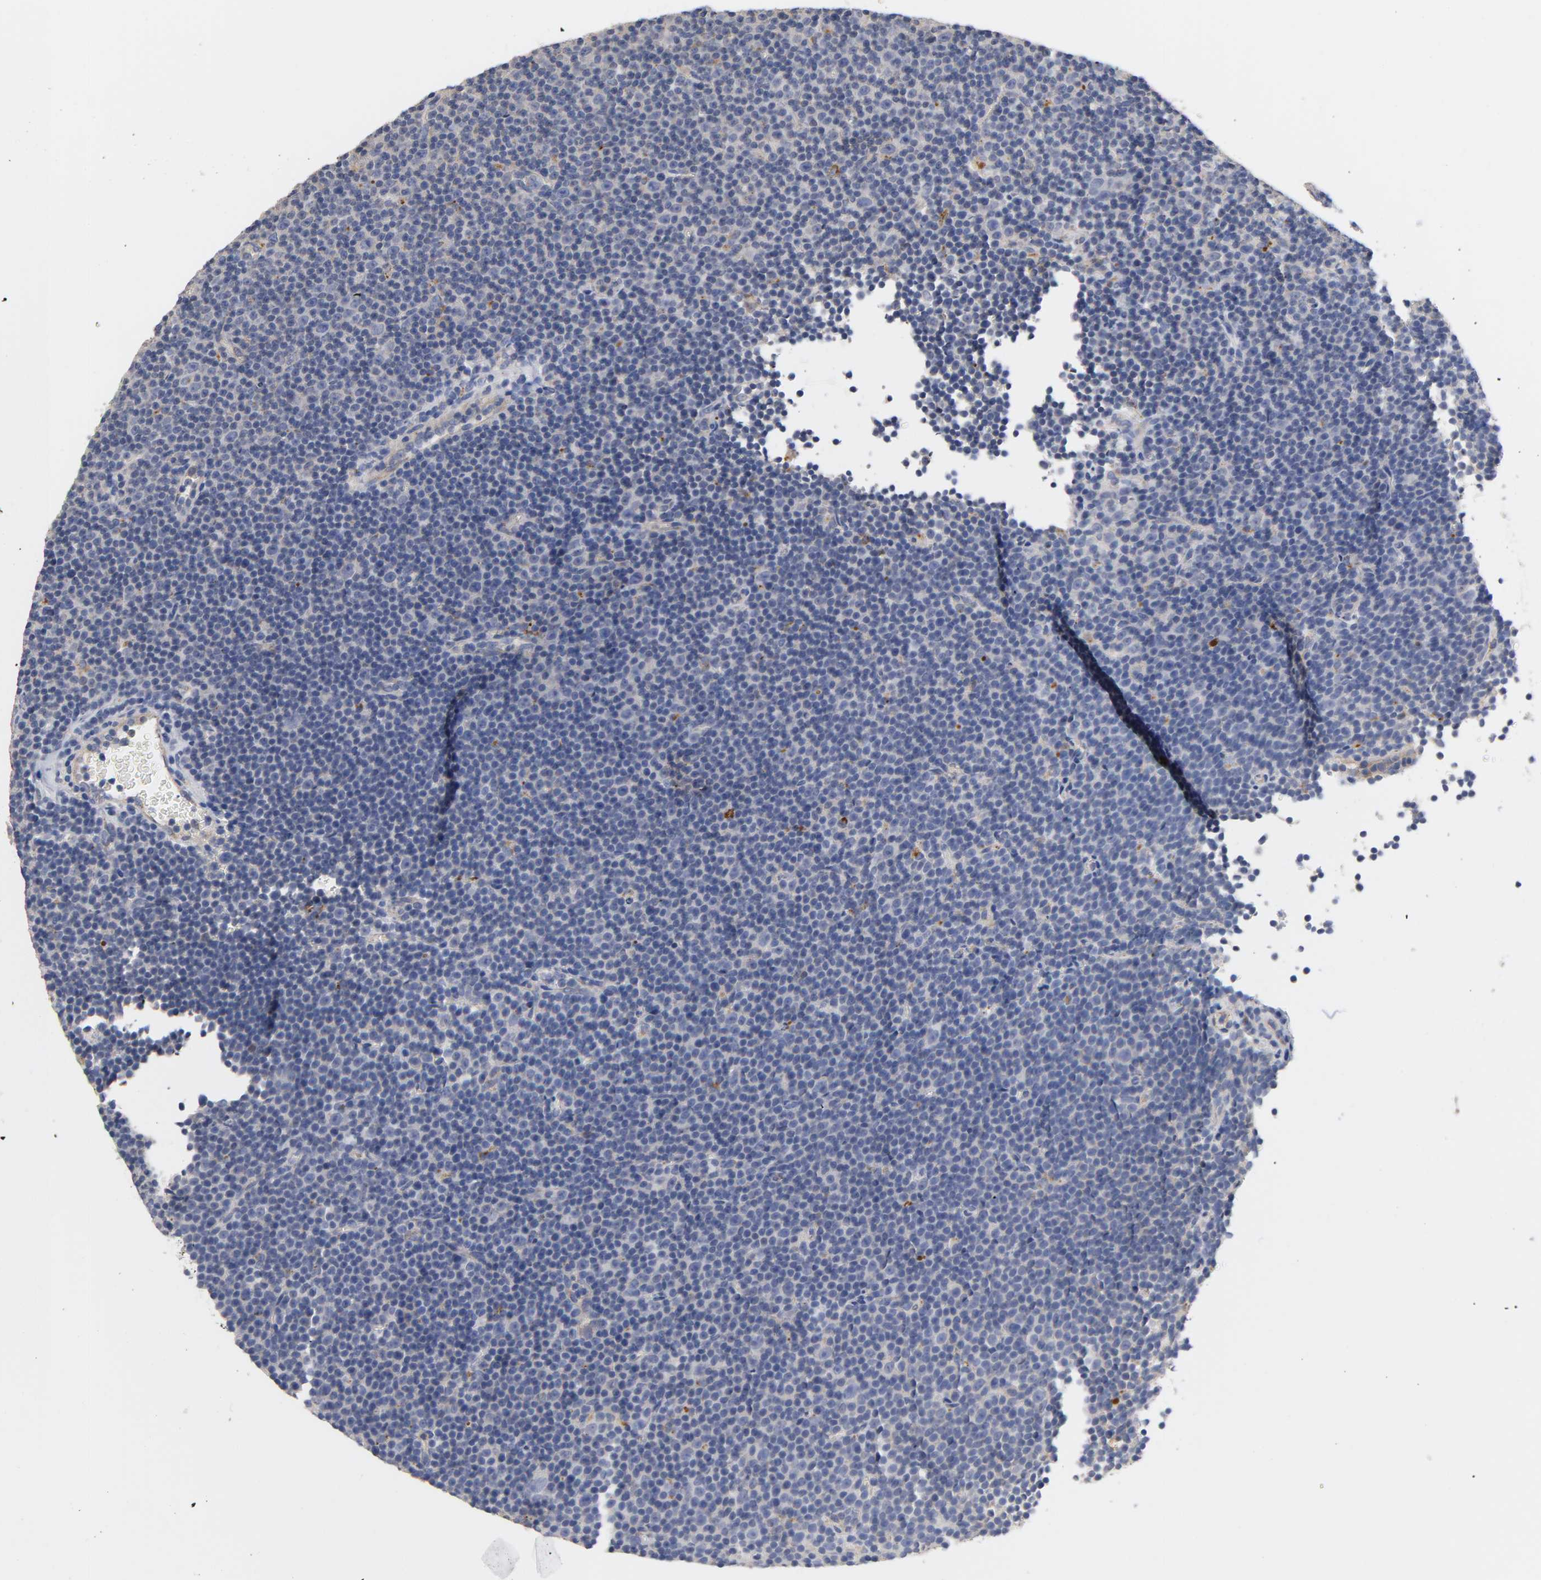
{"staining": {"intensity": "negative", "quantity": "none", "location": "none"}, "tissue": "lymphoma", "cell_type": "Tumor cells", "image_type": "cancer", "snomed": [{"axis": "morphology", "description": "Malignant lymphoma, non-Hodgkin's type, Low grade"}, {"axis": "topography", "description": "Lymph node"}], "caption": "Lymphoma stained for a protein using immunohistochemistry exhibits no positivity tumor cells.", "gene": "SEMA5A", "patient": {"sex": "female", "age": 67}}